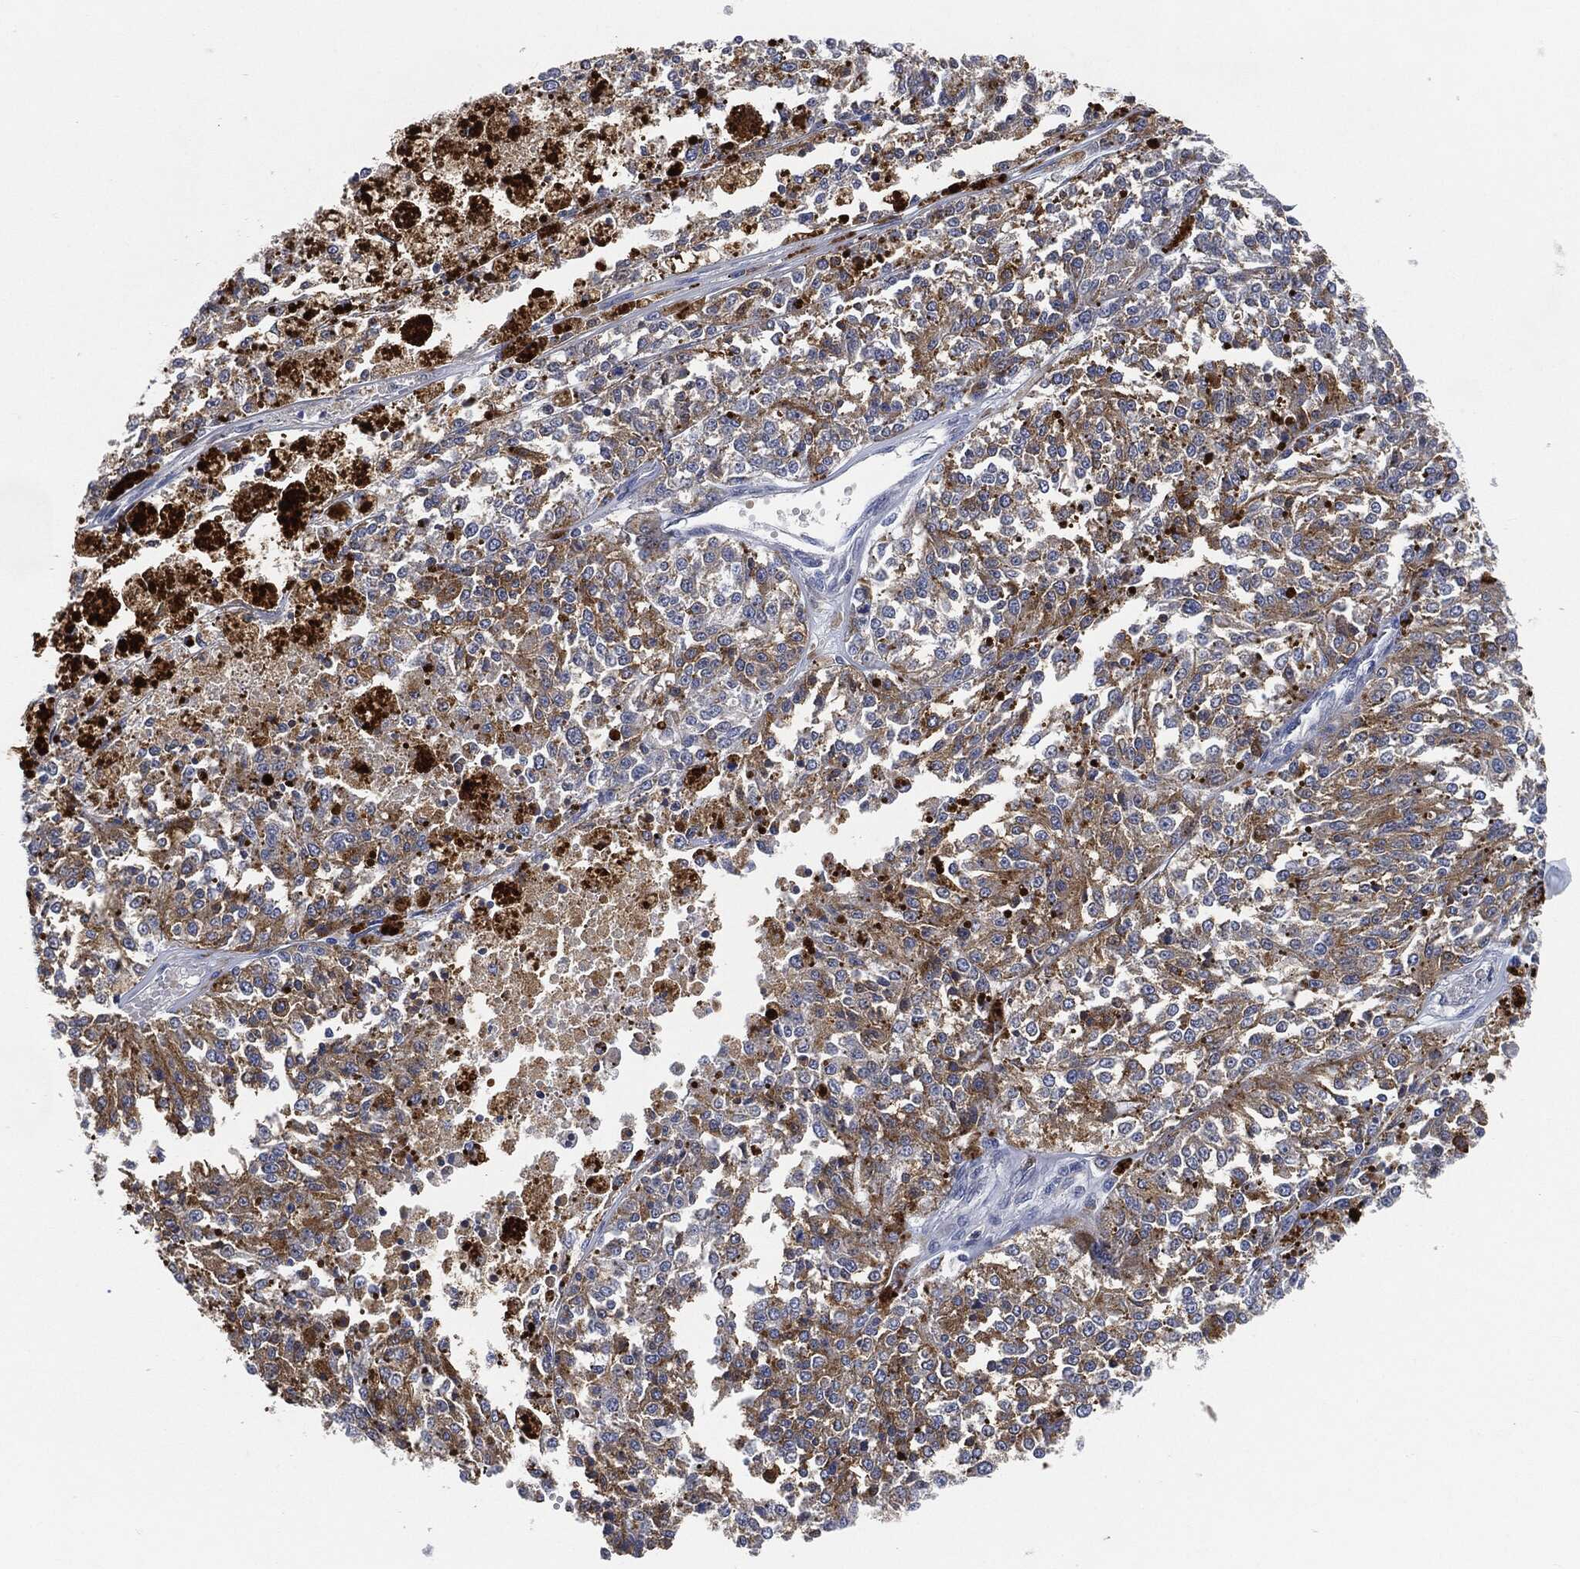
{"staining": {"intensity": "moderate", "quantity": "25%-75%", "location": "cytoplasmic/membranous"}, "tissue": "melanoma", "cell_type": "Tumor cells", "image_type": "cancer", "snomed": [{"axis": "morphology", "description": "Malignant melanoma, Metastatic site"}, {"axis": "topography", "description": "Lymph node"}], "caption": "High-magnification brightfield microscopy of melanoma stained with DAB (3,3'-diaminobenzidine) (brown) and counterstained with hematoxylin (blue). tumor cells exhibit moderate cytoplasmic/membranous positivity is present in approximately25%-75% of cells.", "gene": "VSIG4", "patient": {"sex": "female", "age": 64}}